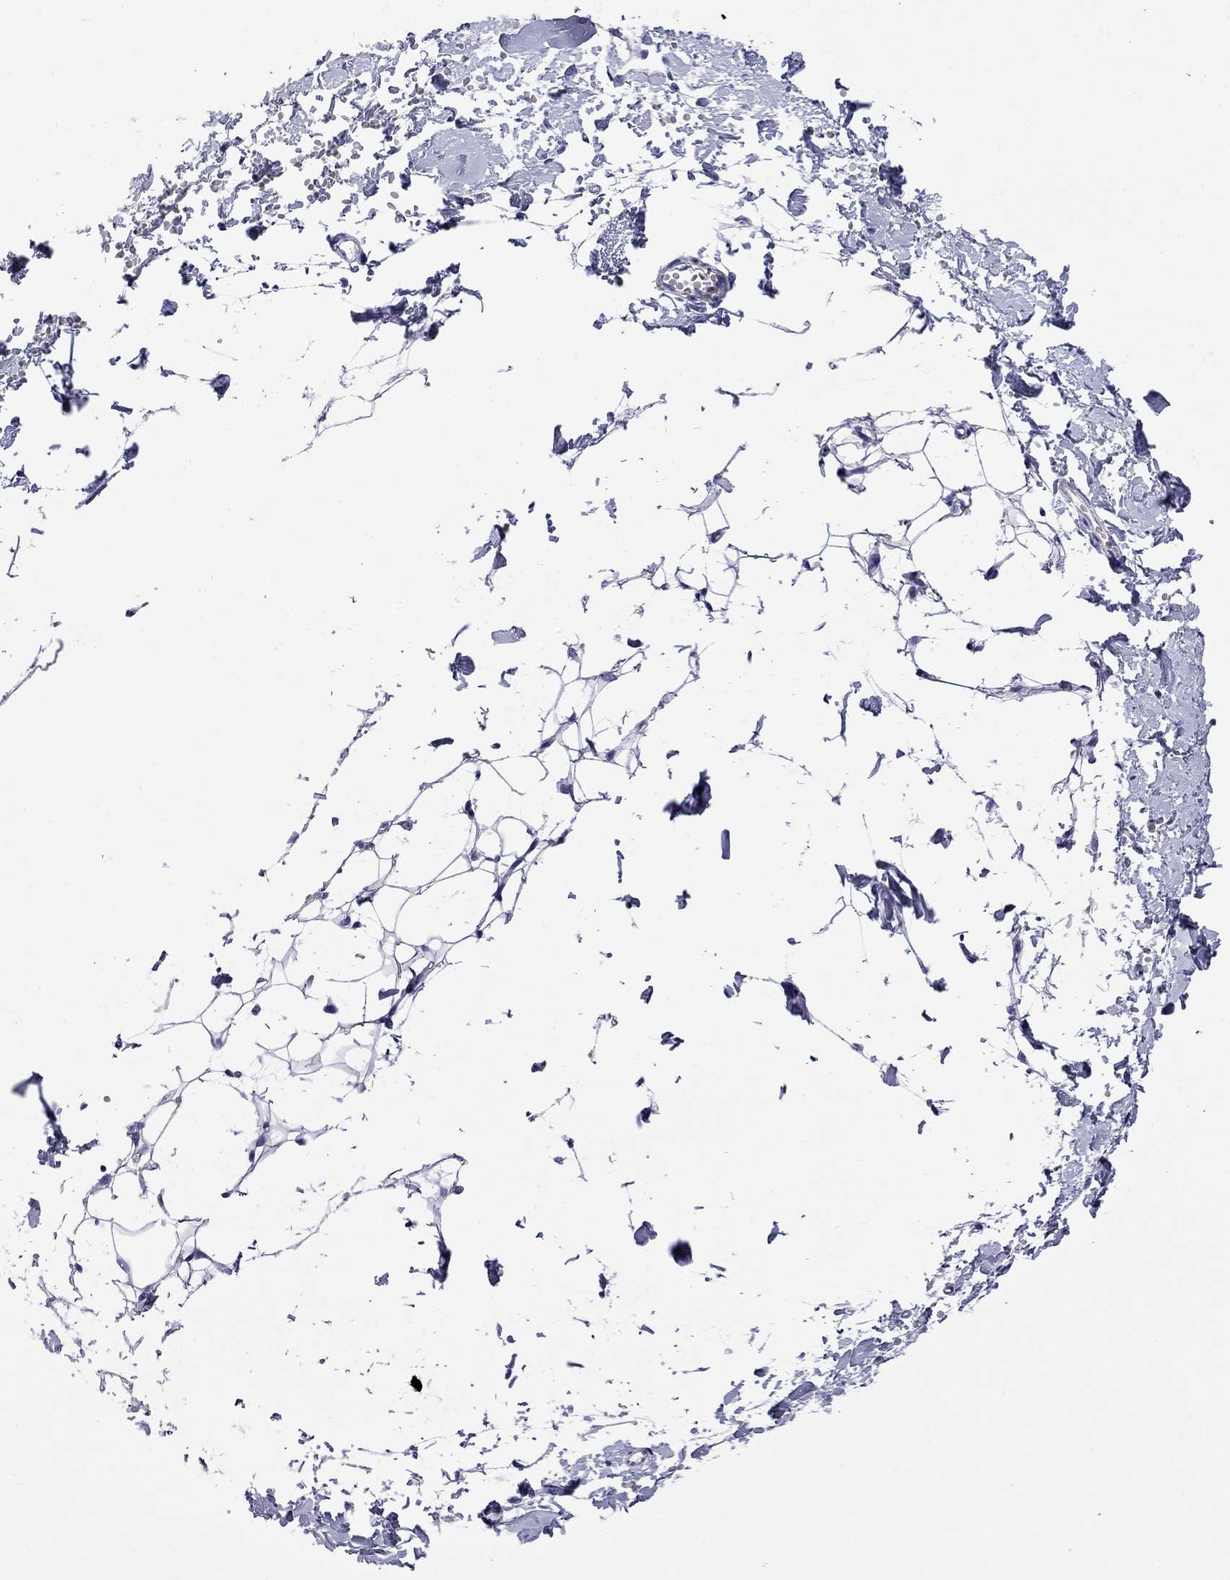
{"staining": {"intensity": "negative", "quantity": "none", "location": "none"}, "tissue": "breast", "cell_type": "Adipocytes", "image_type": "normal", "snomed": [{"axis": "morphology", "description": "Normal tissue, NOS"}, {"axis": "topography", "description": "Breast"}], "caption": "Immunohistochemistry image of unremarkable breast: human breast stained with DAB shows no significant protein staining in adipocytes. (Stains: DAB (3,3'-diaminobenzidine) immunohistochemistry with hematoxylin counter stain, Microscopy: brightfield microscopy at high magnification).", "gene": "KIAA2012", "patient": {"sex": "female", "age": 37}}